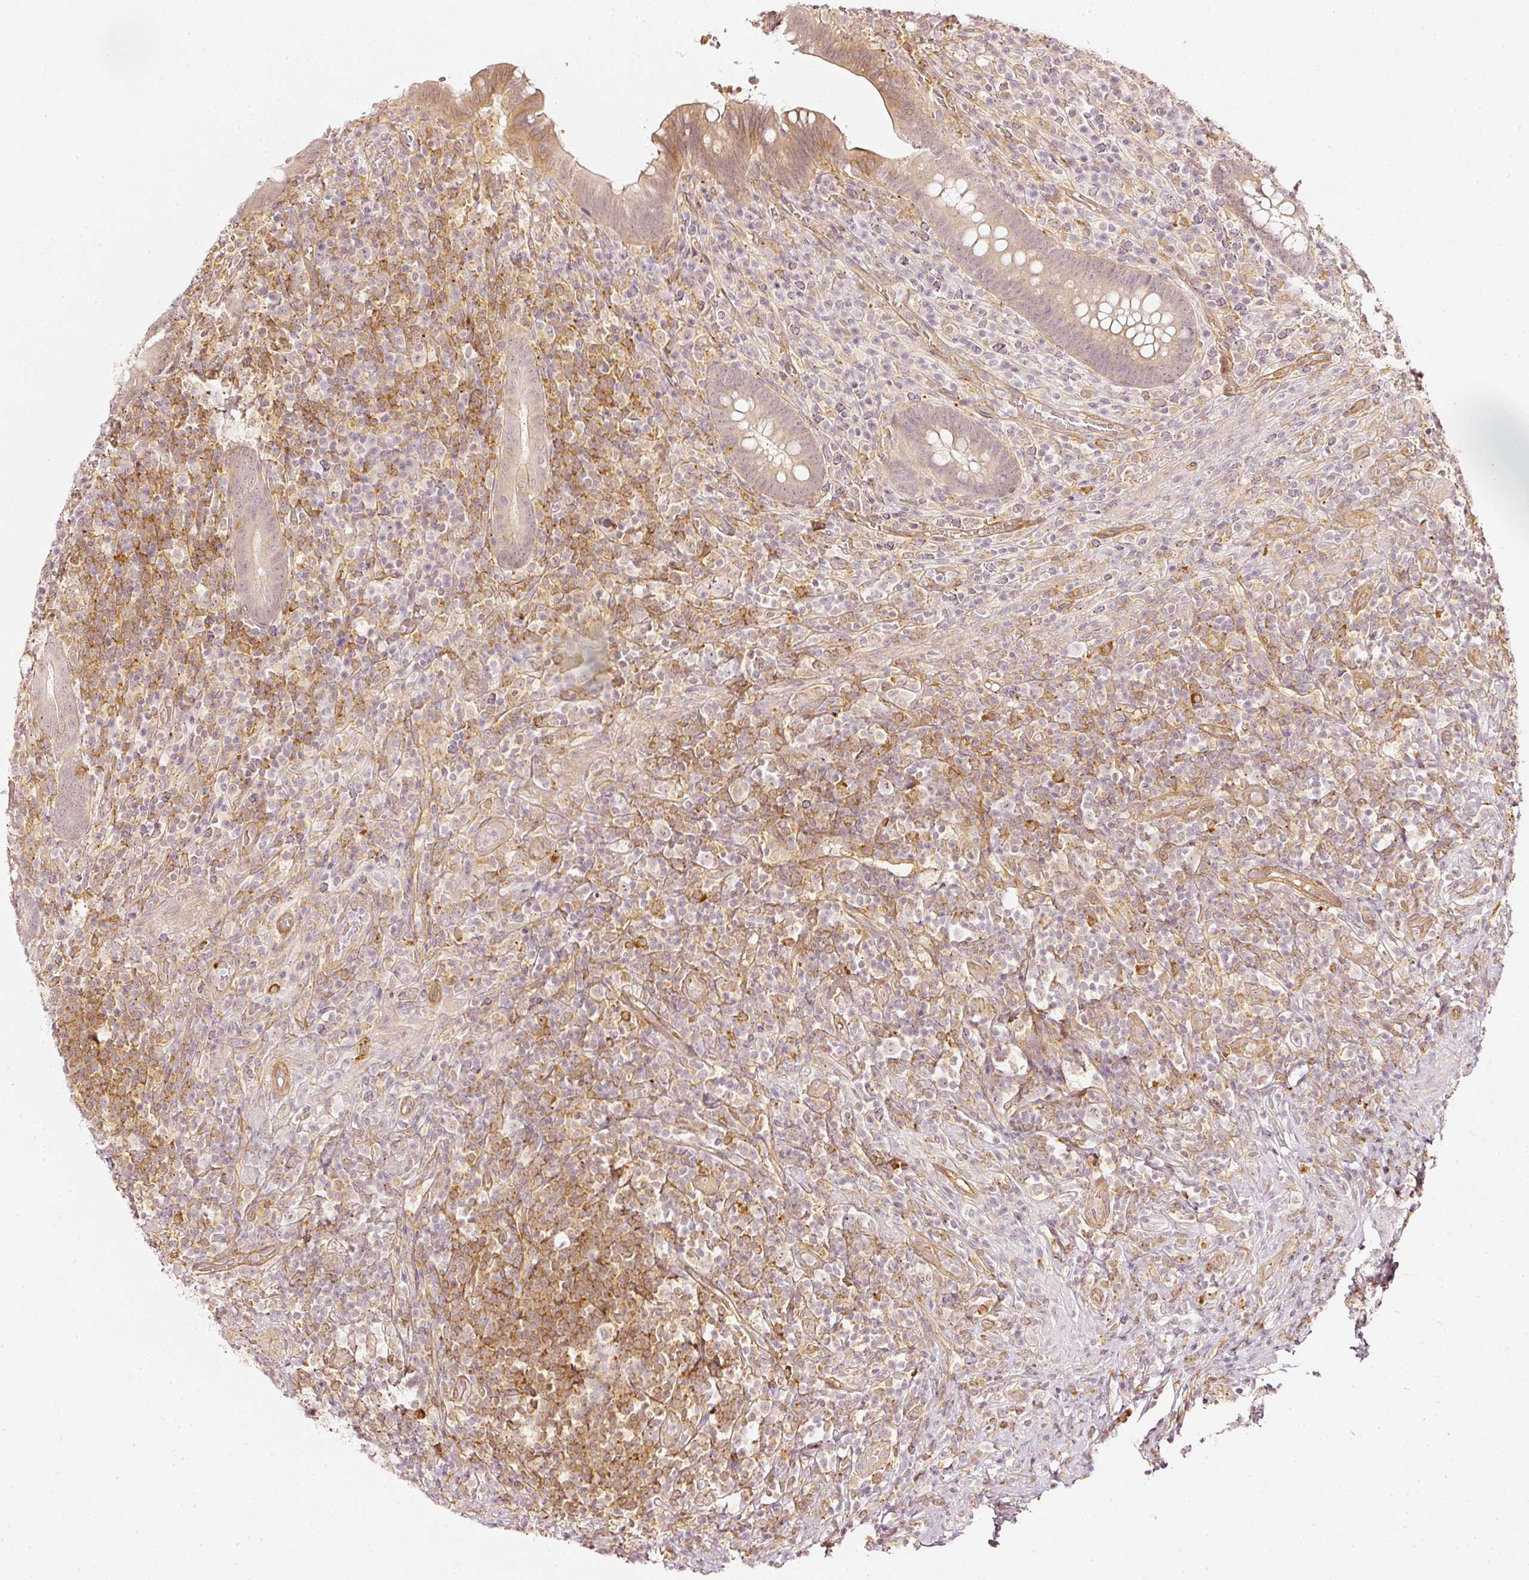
{"staining": {"intensity": "moderate", "quantity": ">75%", "location": "cytoplasmic/membranous"}, "tissue": "appendix", "cell_type": "Glandular cells", "image_type": "normal", "snomed": [{"axis": "morphology", "description": "Normal tissue, NOS"}, {"axis": "topography", "description": "Appendix"}], "caption": "Appendix stained with DAB immunohistochemistry (IHC) demonstrates medium levels of moderate cytoplasmic/membranous expression in about >75% of glandular cells. (Stains: DAB in brown, nuclei in blue, Microscopy: brightfield microscopy at high magnification).", "gene": "DRD2", "patient": {"sex": "female", "age": 43}}